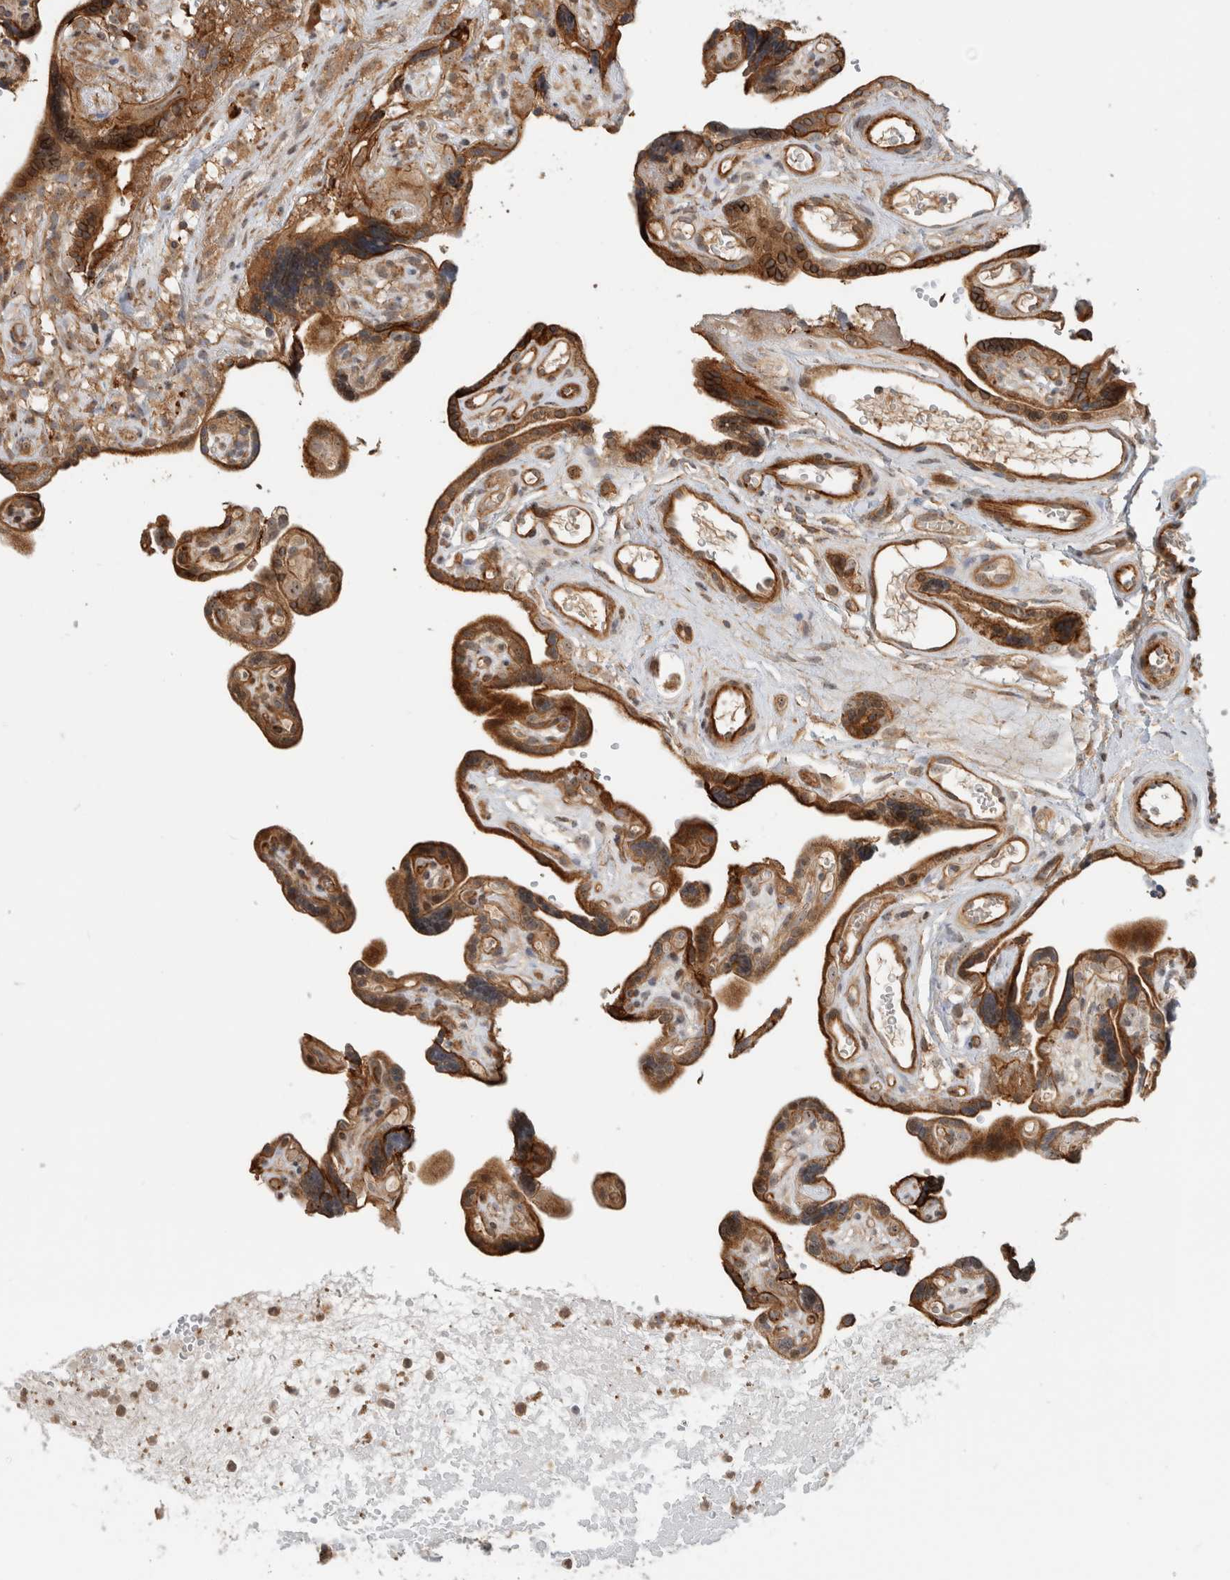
{"staining": {"intensity": "moderate", "quantity": ">75%", "location": "cytoplasmic/membranous,nuclear"}, "tissue": "placenta", "cell_type": "Decidual cells", "image_type": "normal", "snomed": [{"axis": "morphology", "description": "Normal tissue, NOS"}, {"axis": "topography", "description": "Placenta"}], "caption": "A brown stain shows moderate cytoplasmic/membranous,nuclear staining of a protein in decidual cells of benign placenta. Nuclei are stained in blue.", "gene": "WASF2", "patient": {"sex": "female", "age": 30}}